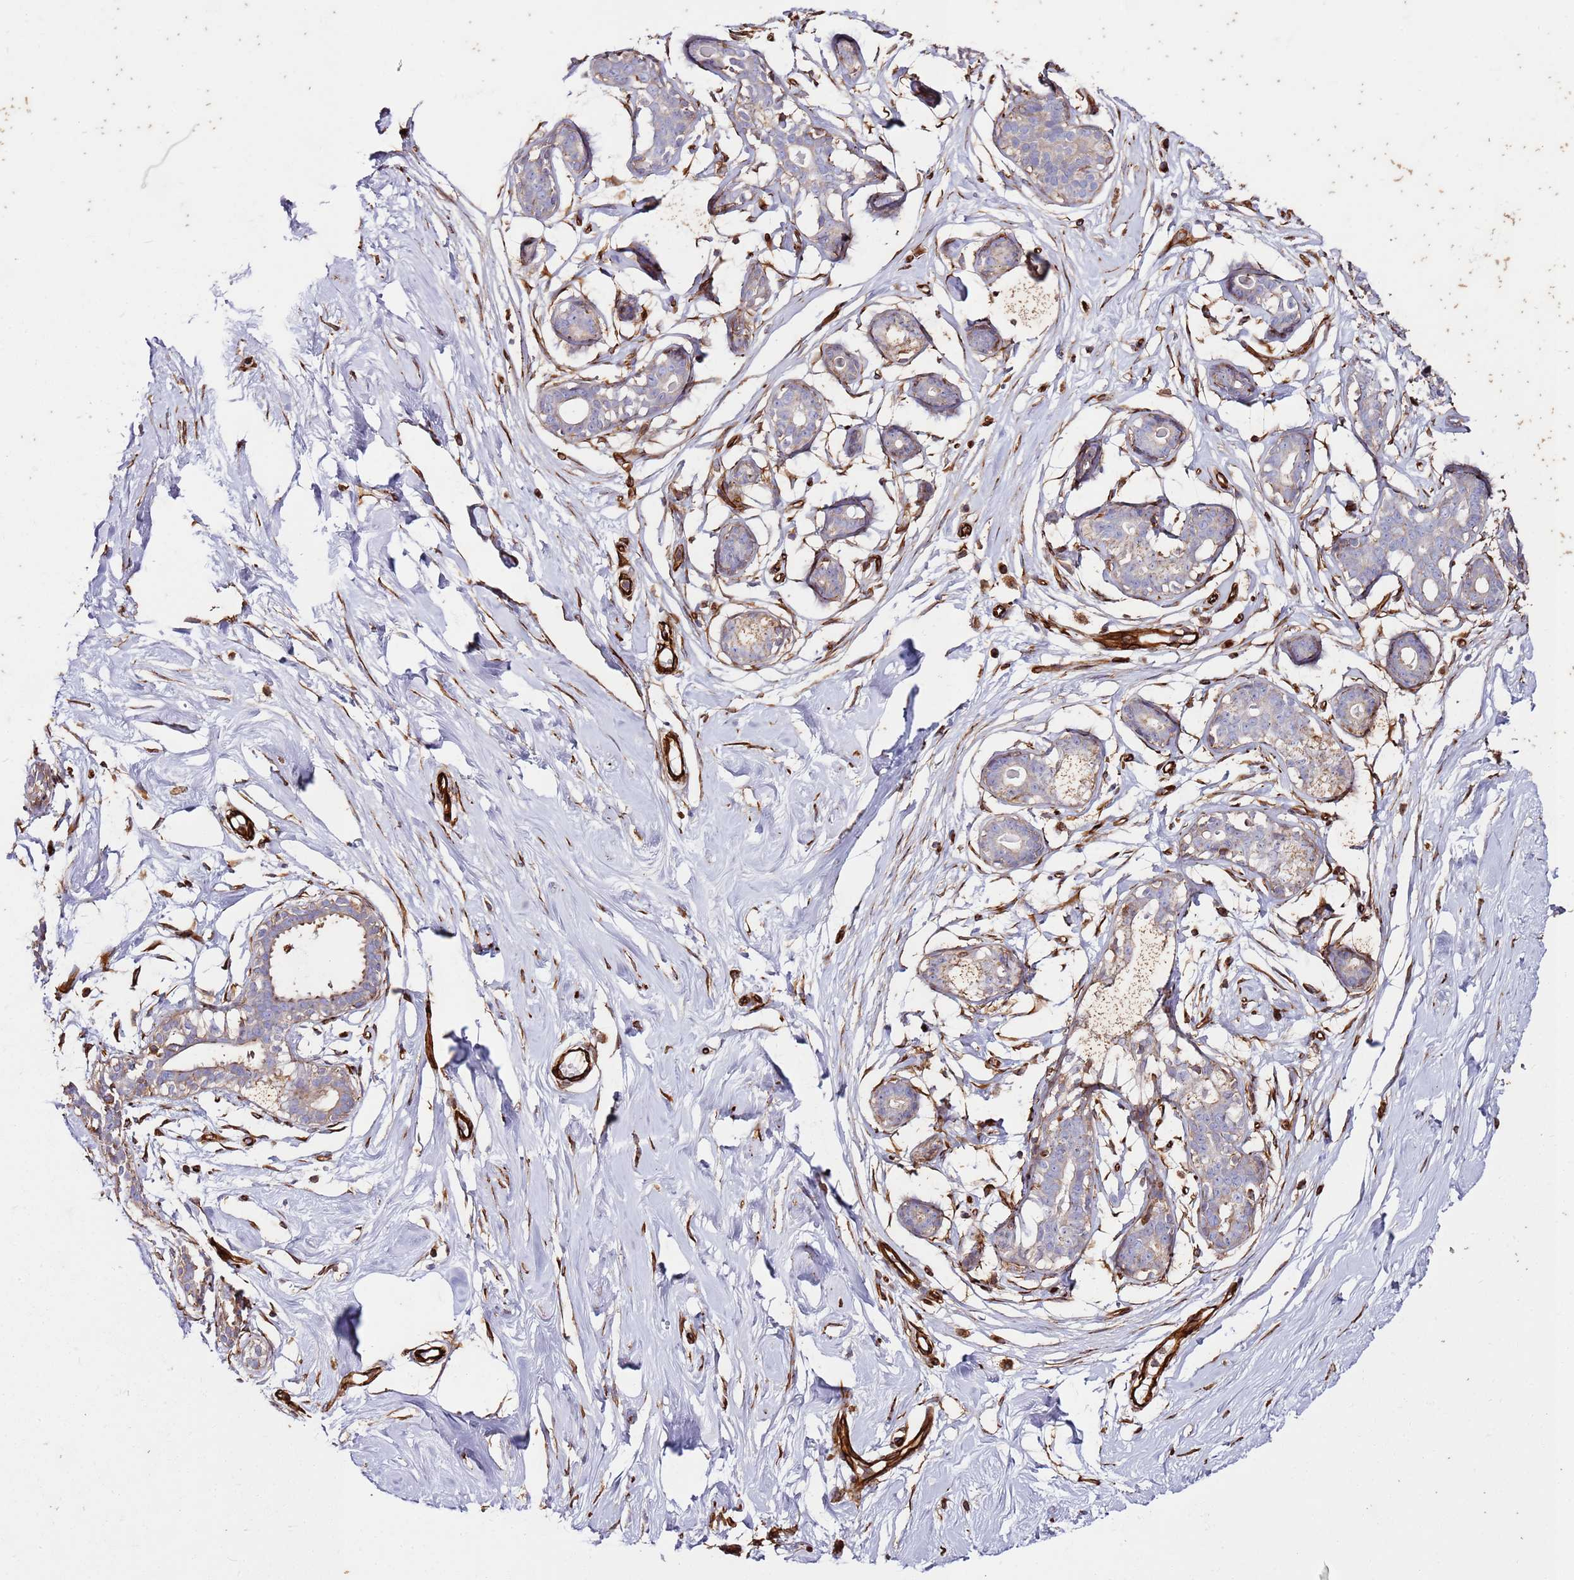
{"staining": {"intensity": "weak", "quantity": "<25%", "location": "cytoplasmic/membranous"}, "tissue": "breast", "cell_type": "Adipocytes", "image_type": "normal", "snomed": [{"axis": "morphology", "description": "Normal tissue, NOS"}, {"axis": "morphology", "description": "Adenoma, NOS"}, {"axis": "topography", "description": "Breast"}], "caption": "This is an immunohistochemistry (IHC) micrograph of normal breast. There is no staining in adipocytes.", "gene": "MRGPRE", "patient": {"sex": "female", "age": 23}}